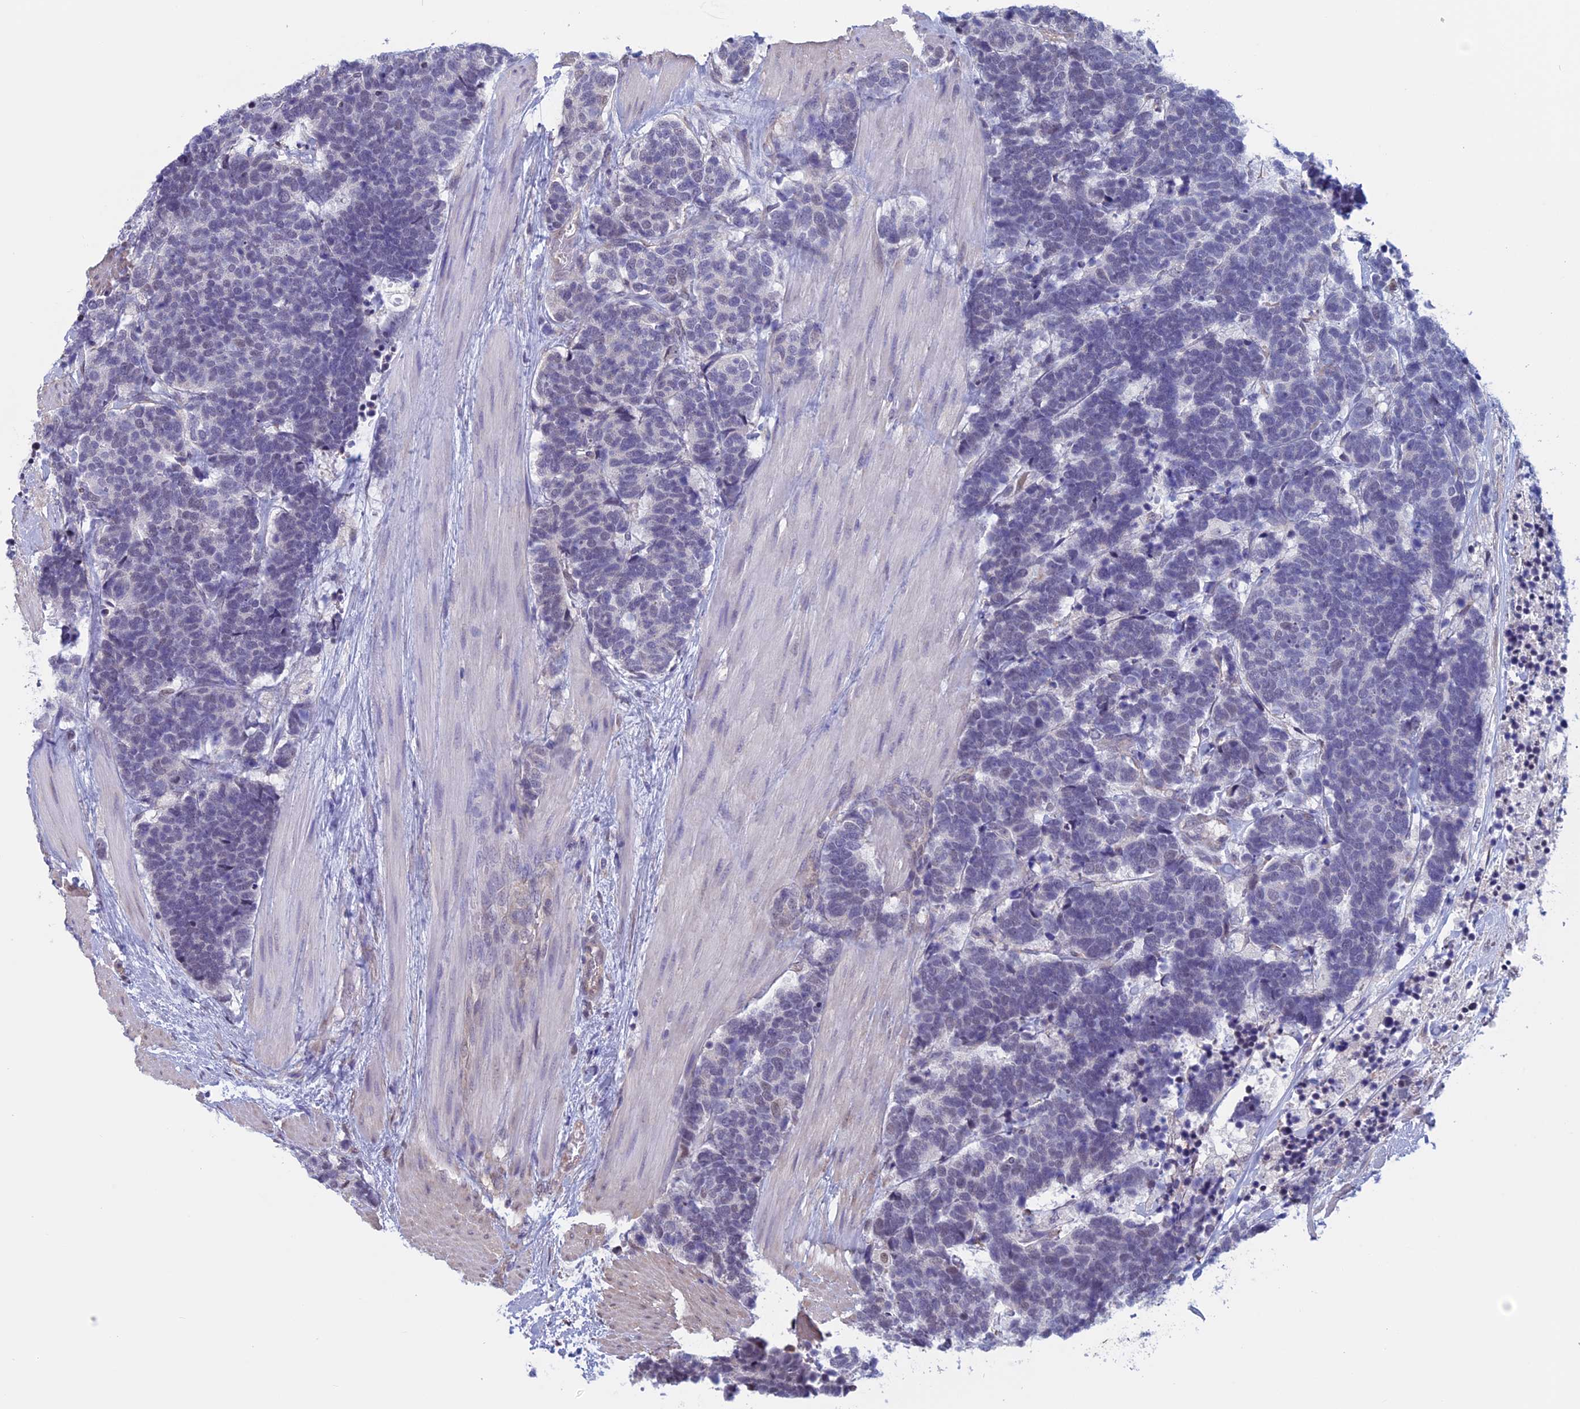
{"staining": {"intensity": "negative", "quantity": "none", "location": "none"}, "tissue": "carcinoid", "cell_type": "Tumor cells", "image_type": "cancer", "snomed": [{"axis": "morphology", "description": "Carcinoma, NOS"}, {"axis": "morphology", "description": "Carcinoid, malignant, NOS"}, {"axis": "topography", "description": "Urinary bladder"}], "caption": "High power microscopy micrograph of an immunohistochemistry (IHC) micrograph of carcinoid, revealing no significant staining in tumor cells. (Brightfield microscopy of DAB (3,3'-diaminobenzidine) immunohistochemistry (IHC) at high magnification).", "gene": "SLC1A6", "patient": {"sex": "male", "age": 57}}